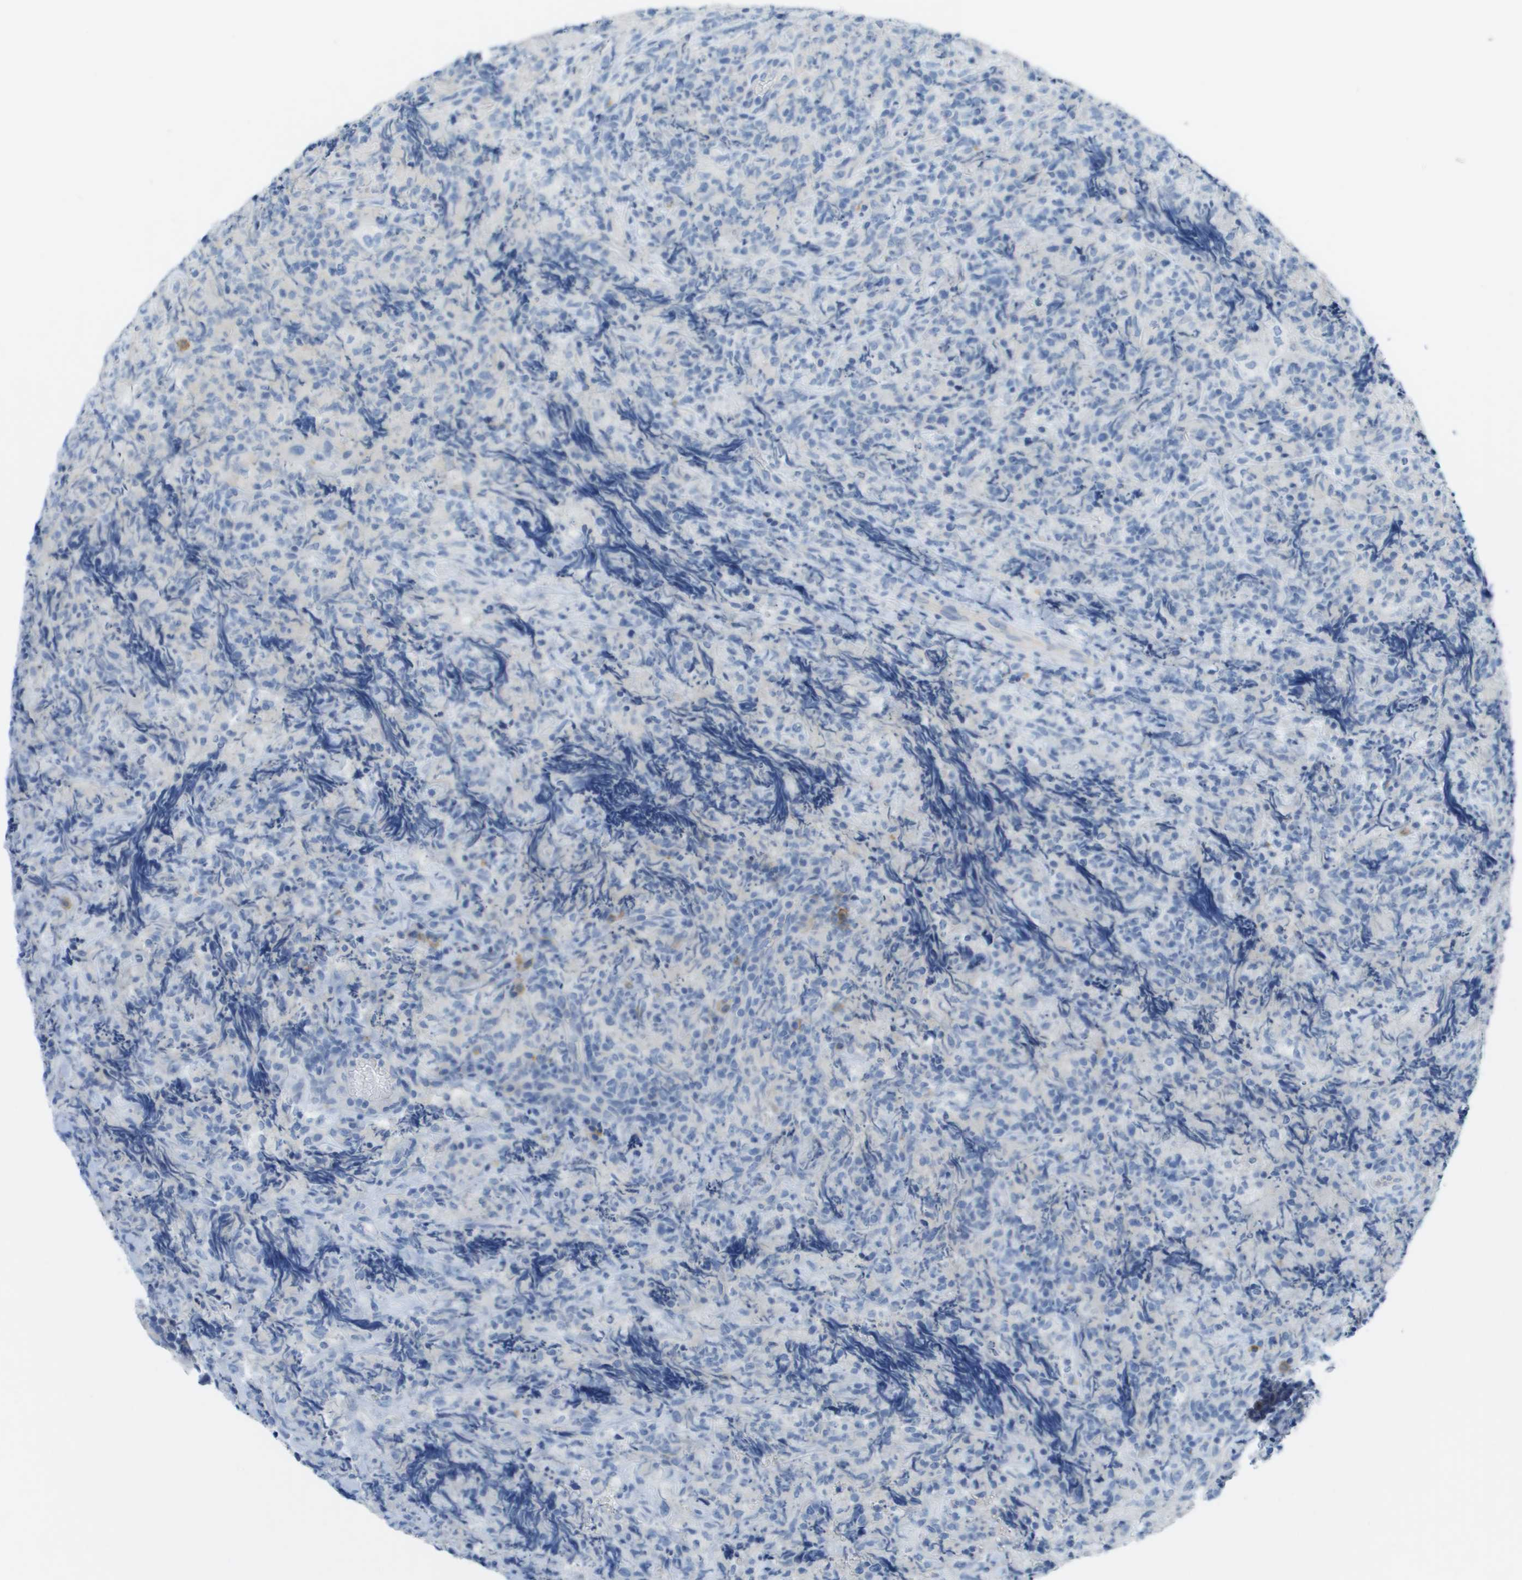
{"staining": {"intensity": "negative", "quantity": "none", "location": "none"}, "tissue": "lymphoma", "cell_type": "Tumor cells", "image_type": "cancer", "snomed": [{"axis": "morphology", "description": "Malignant lymphoma, non-Hodgkin's type, High grade"}, {"axis": "topography", "description": "Tonsil"}], "caption": "An immunohistochemistry histopathology image of lymphoma is shown. There is no staining in tumor cells of lymphoma.", "gene": "CD46", "patient": {"sex": "female", "age": 36}}